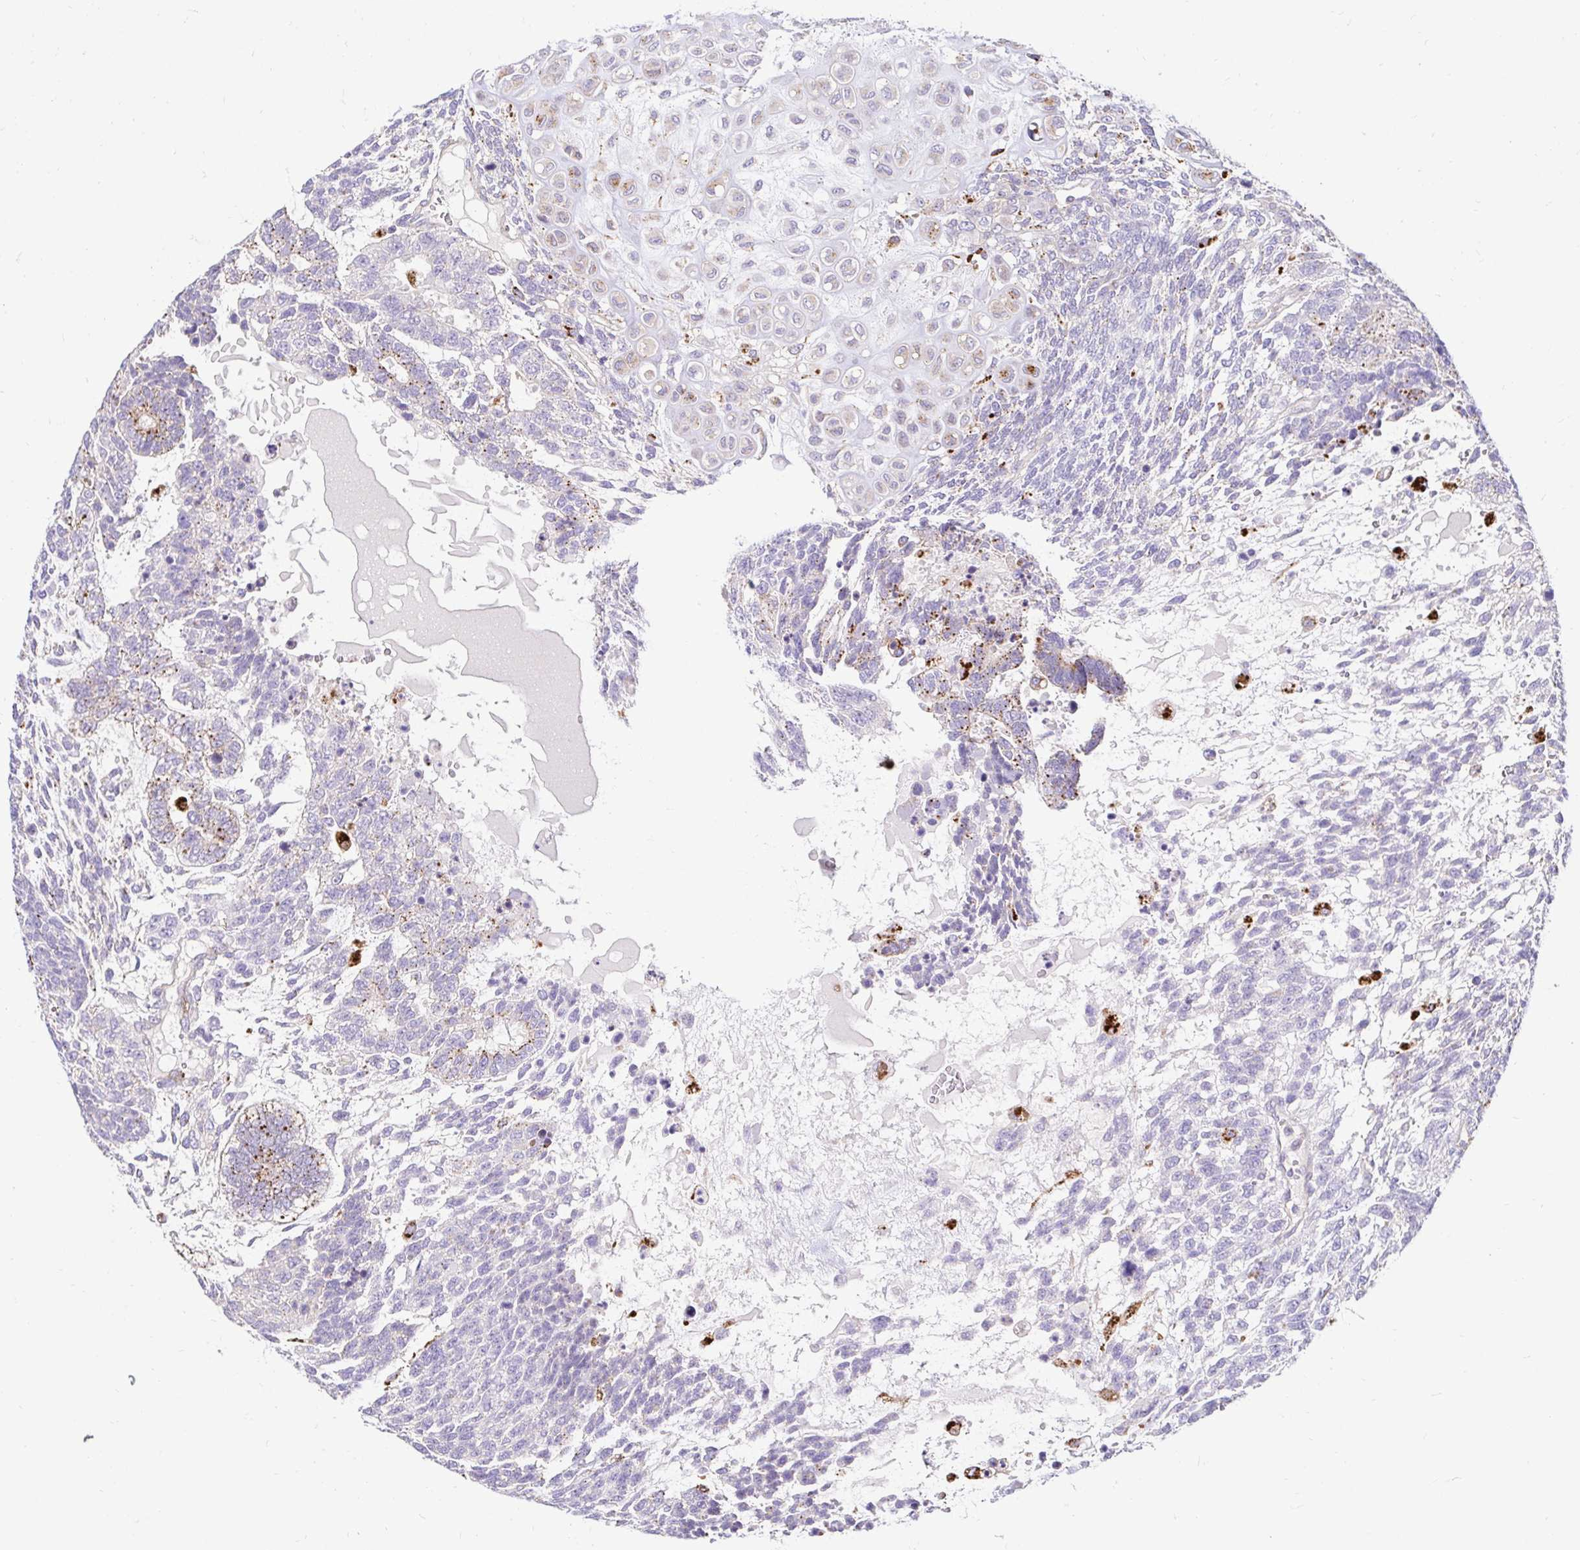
{"staining": {"intensity": "moderate", "quantity": "25%-75%", "location": "cytoplasmic/membranous"}, "tissue": "testis cancer", "cell_type": "Tumor cells", "image_type": "cancer", "snomed": [{"axis": "morphology", "description": "Carcinoma, Embryonal, NOS"}, {"axis": "topography", "description": "Testis"}], "caption": "Human testis cancer (embryonal carcinoma) stained with a brown dye shows moderate cytoplasmic/membranous positive expression in about 25%-75% of tumor cells.", "gene": "FUCA1", "patient": {"sex": "male", "age": 23}}